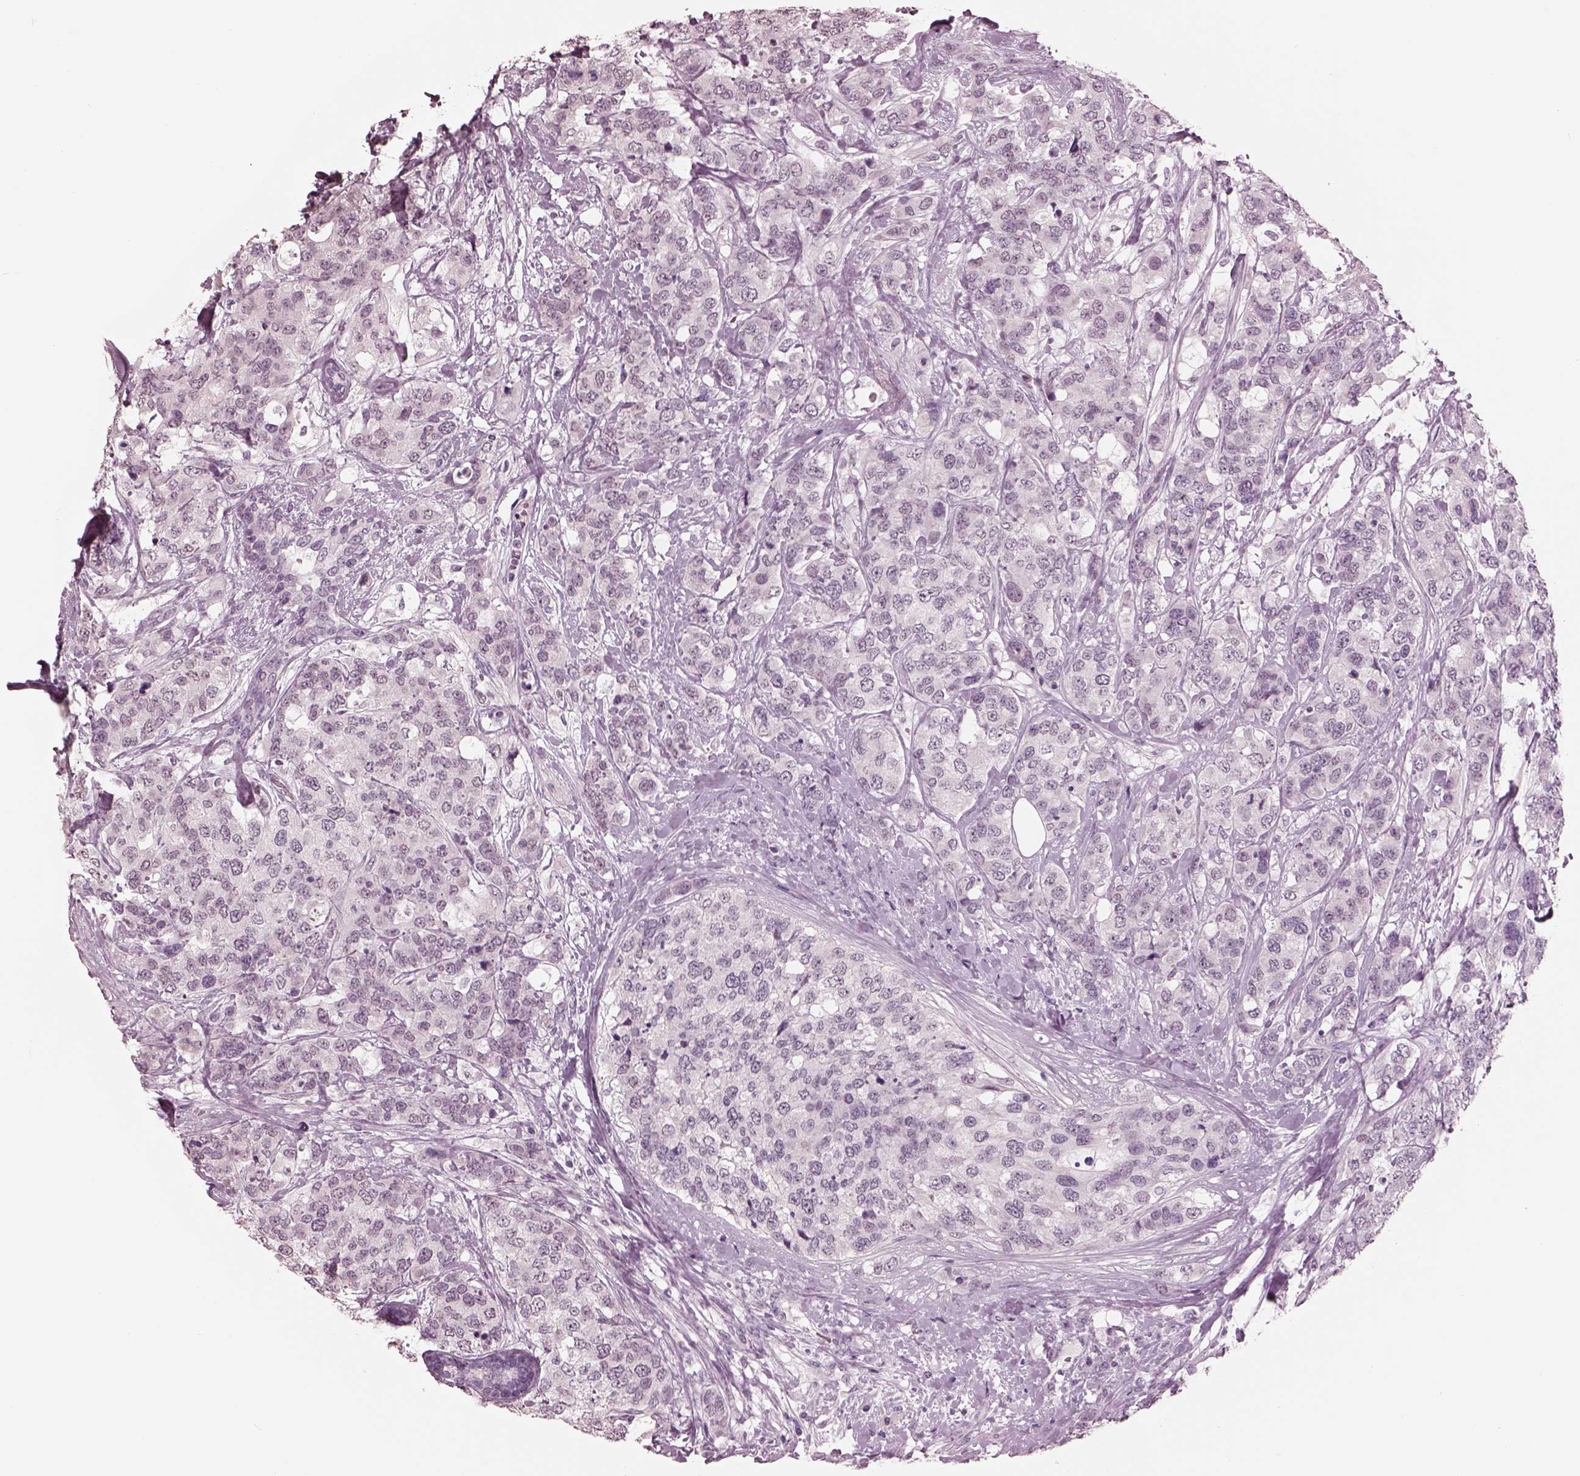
{"staining": {"intensity": "negative", "quantity": "none", "location": "none"}, "tissue": "breast cancer", "cell_type": "Tumor cells", "image_type": "cancer", "snomed": [{"axis": "morphology", "description": "Lobular carcinoma"}, {"axis": "topography", "description": "Breast"}], "caption": "This image is of lobular carcinoma (breast) stained with immunohistochemistry to label a protein in brown with the nuclei are counter-stained blue. There is no staining in tumor cells.", "gene": "GARIN4", "patient": {"sex": "female", "age": 59}}